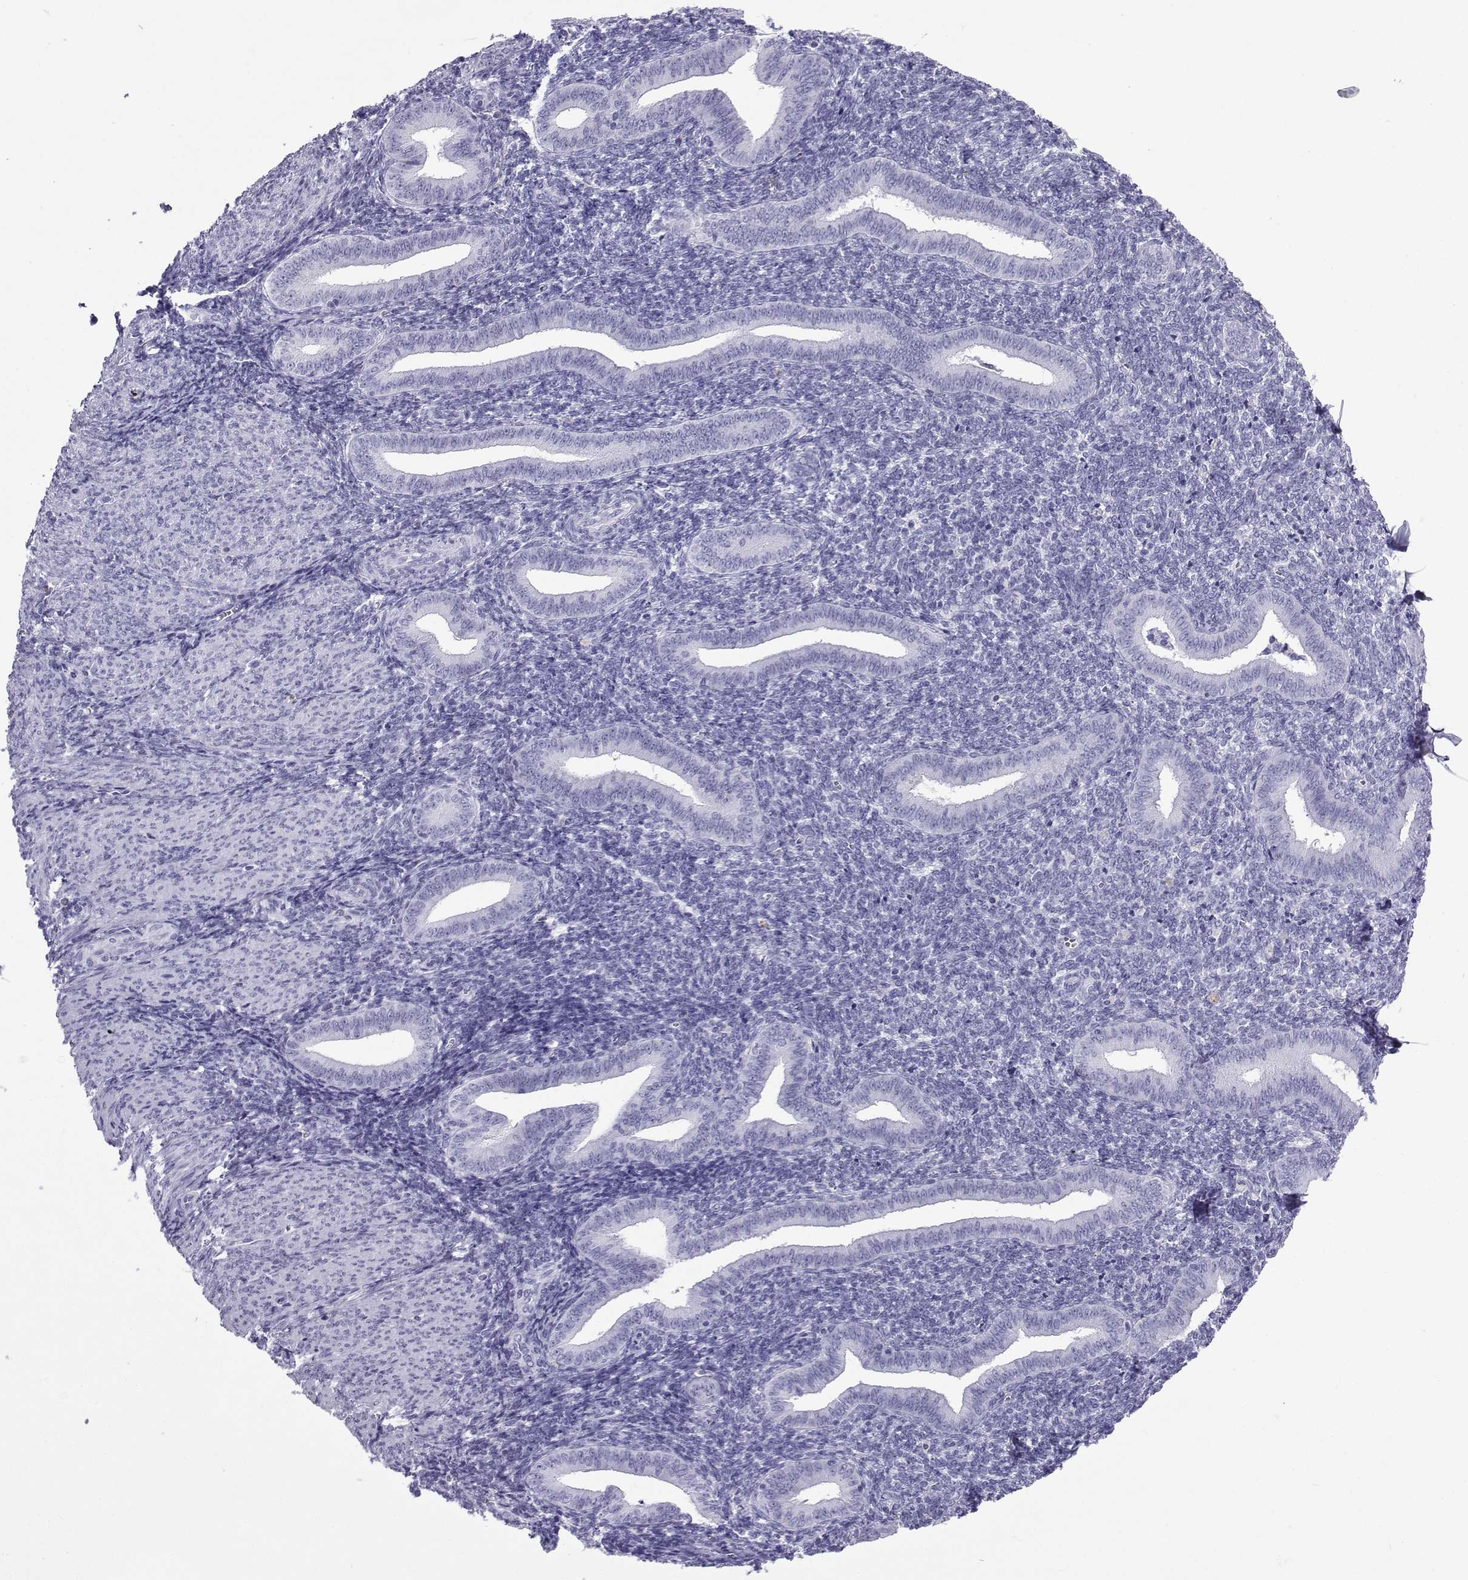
{"staining": {"intensity": "negative", "quantity": "none", "location": "none"}, "tissue": "endometrium", "cell_type": "Cells in endometrial stroma", "image_type": "normal", "snomed": [{"axis": "morphology", "description": "Normal tissue, NOS"}, {"axis": "topography", "description": "Endometrium"}], "caption": "Cells in endometrial stroma show no significant positivity in benign endometrium. (Brightfield microscopy of DAB (3,3'-diaminobenzidine) immunohistochemistry (IHC) at high magnification).", "gene": "SLC18A2", "patient": {"sex": "female", "age": 25}}